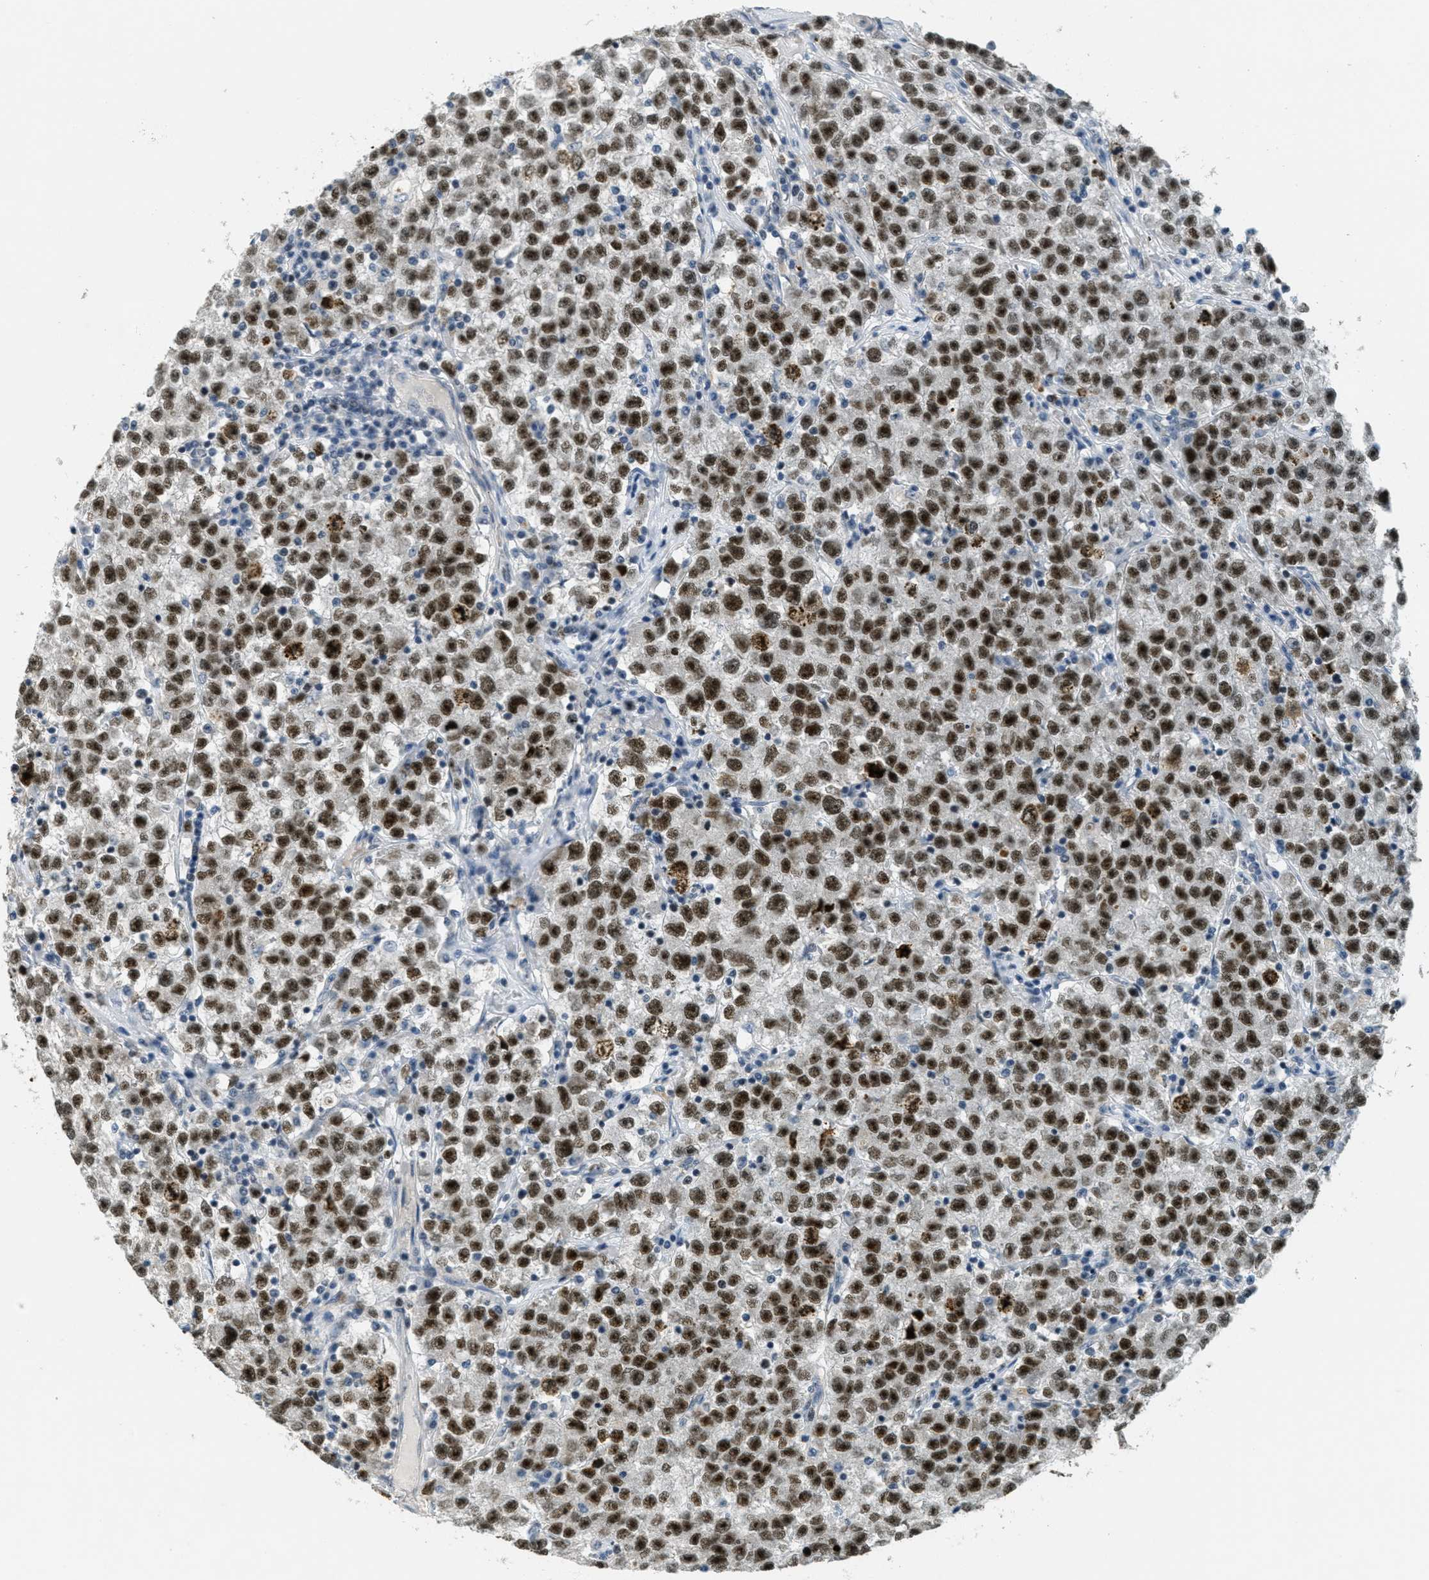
{"staining": {"intensity": "strong", "quantity": ">75%", "location": "nuclear"}, "tissue": "testis cancer", "cell_type": "Tumor cells", "image_type": "cancer", "snomed": [{"axis": "morphology", "description": "Seminoma, NOS"}, {"axis": "topography", "description": "Testis"}], "caption": "Human testis seminoma stained with a brown dye shows strong nuclear positive staining in about >75% of tumor cells.", "gene": "DDX47", "patient": {"sex": "male", "age": 22}}